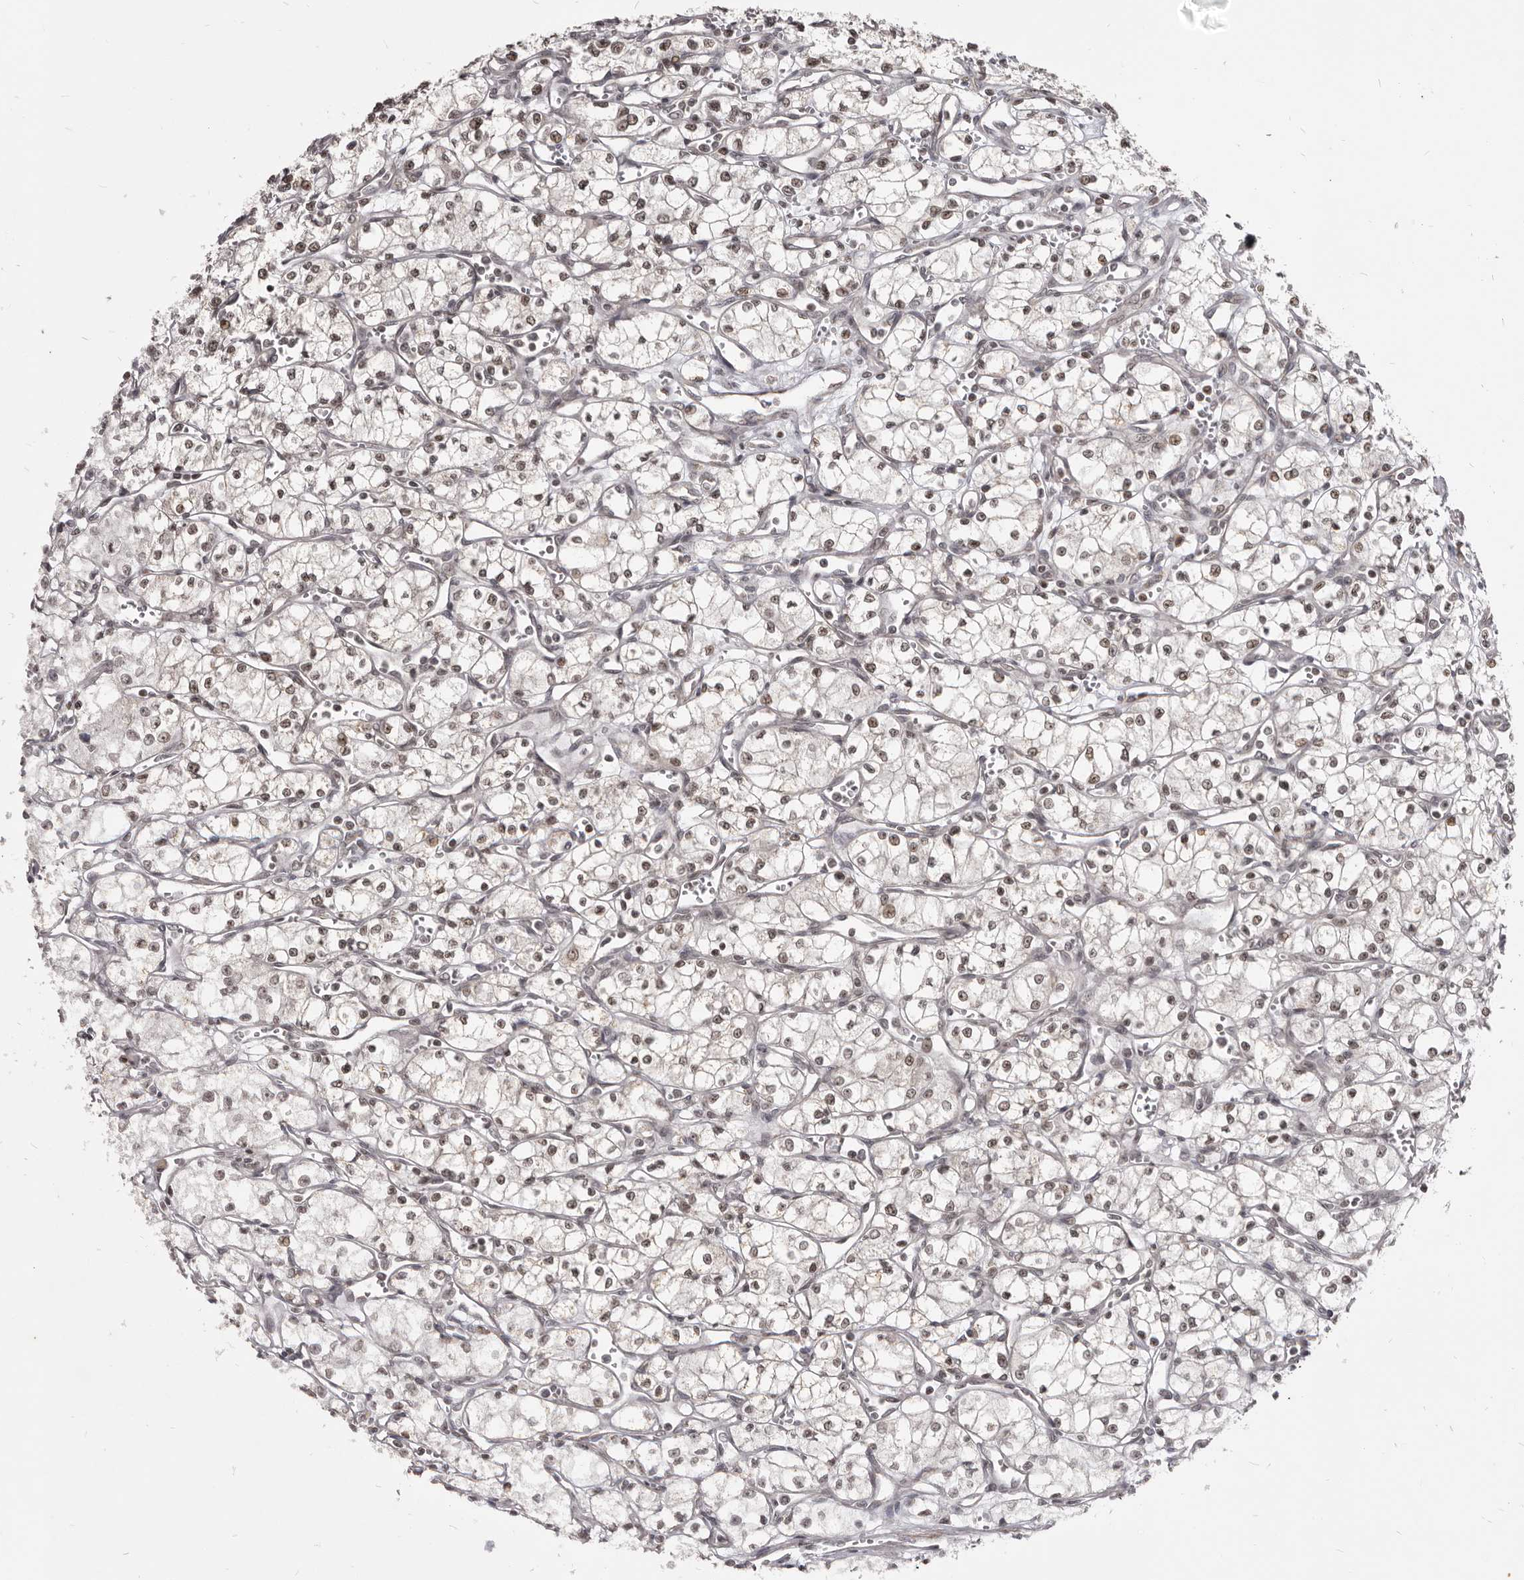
{"staining": {"intensity": "weak", "quantity": "25%-75%", "location": "nuclear"}, "tissue": "renal cancer", "cell_type": "Tumor cells", "image_type": "cancer", "snomed": [{"axis": "morphology", "description": "Adenocarcinoma, NOS"}, {"axis": "topography", "description": "Kidney"}], "caption": "Immunohistochemical staining of adenocarcinoma (renal) reveals weak nuclear protein positivity in about 25%-75% of tumor cells.", "gene": "THUMPD1", "patient": {"sex": "male", "age": 59}}